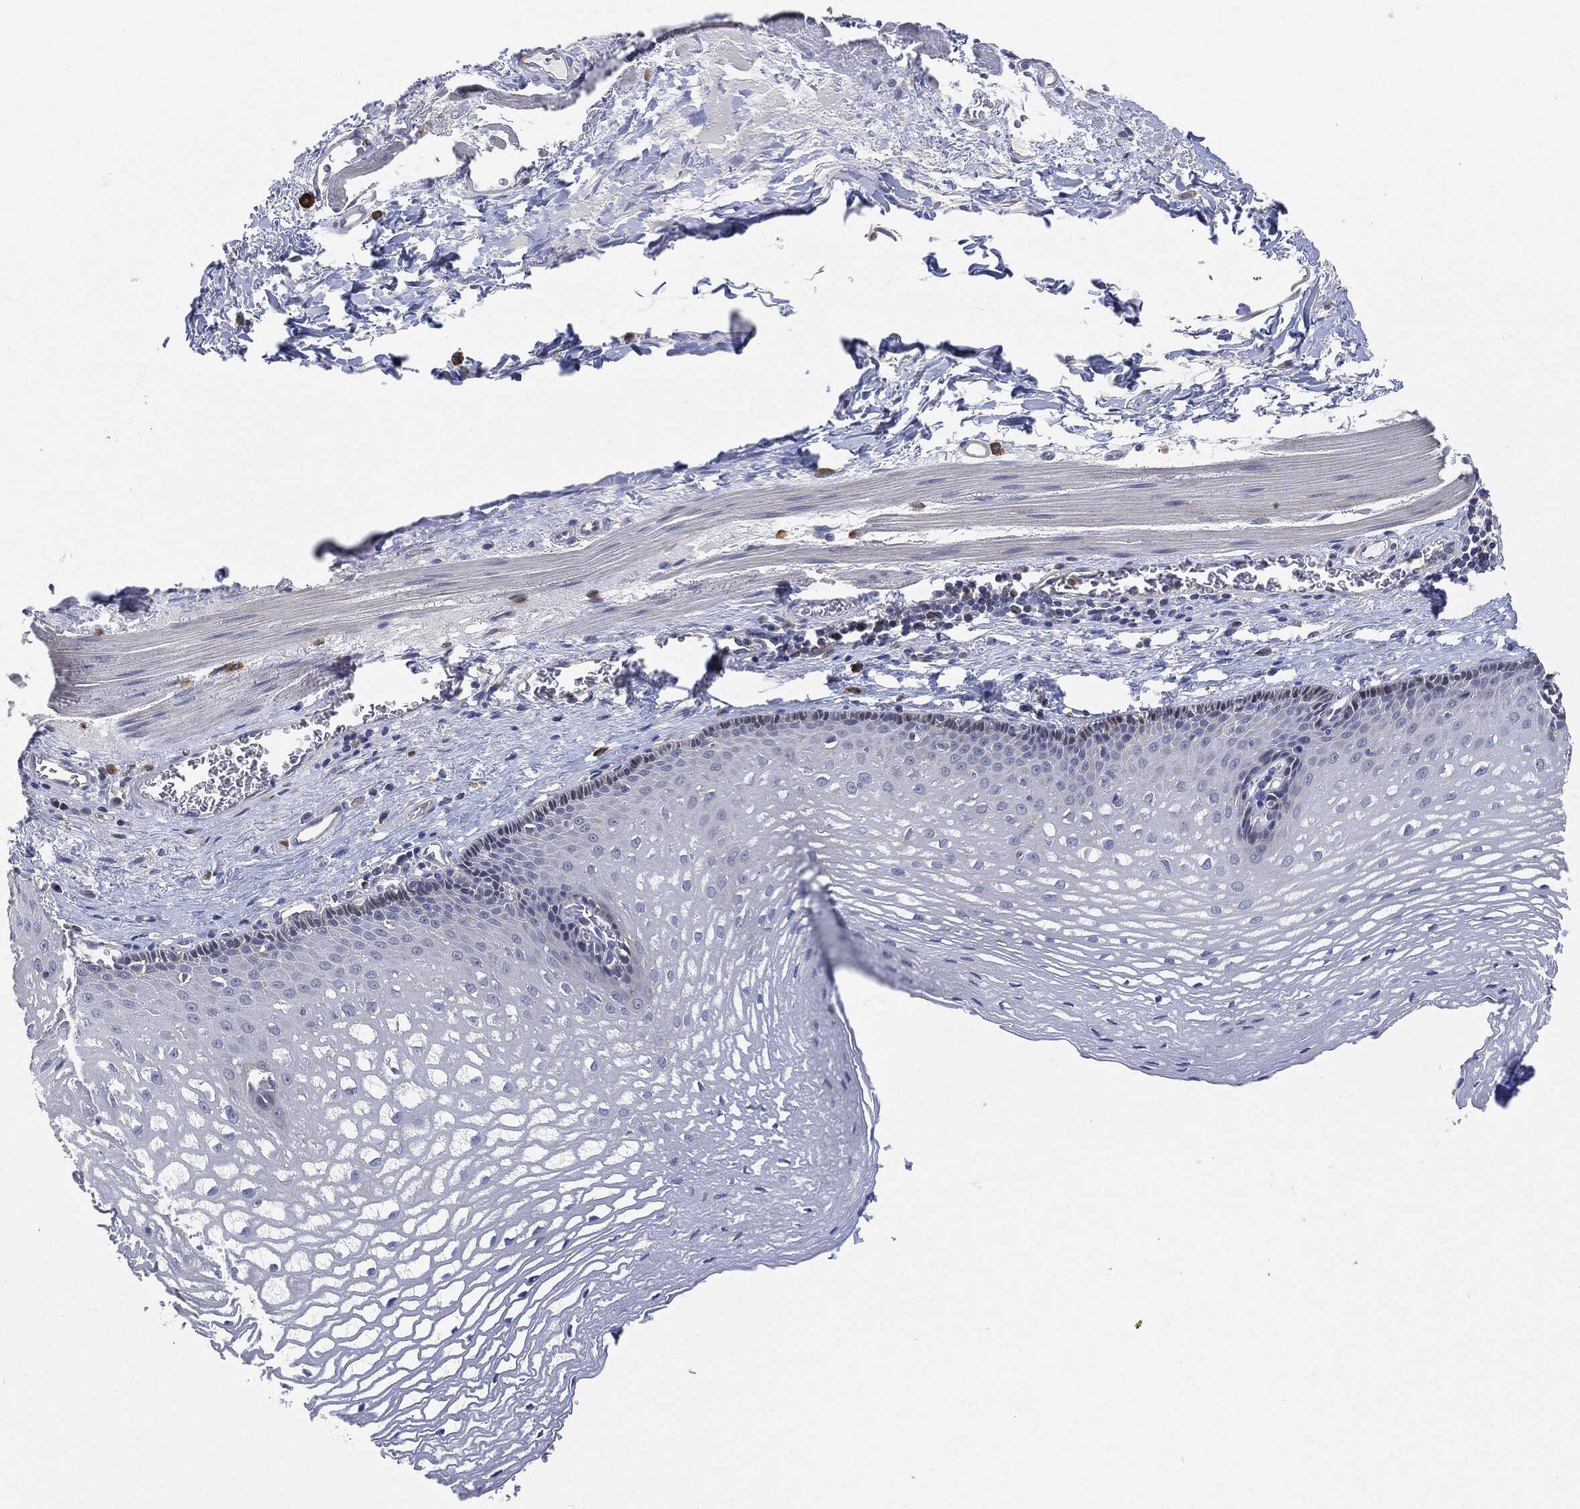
{"staining": {"intensity": "negative", "quantity": "none", "location": "none"}, "tissue": "esophagus", "cell_type": "Squamous epithelial cells", "image_type": "normal", "snomed": [{"axis": "morphology", "description": "Normal tissue, NOS"}, {"axis": "topography", "description": "Esophagus"}], "caption": "Squamous epithelial cells are negative for brown protein staining in unremarkable esophagus.", "gene": "VSIG4", "patient": {"sex": "male", "age": 76}}